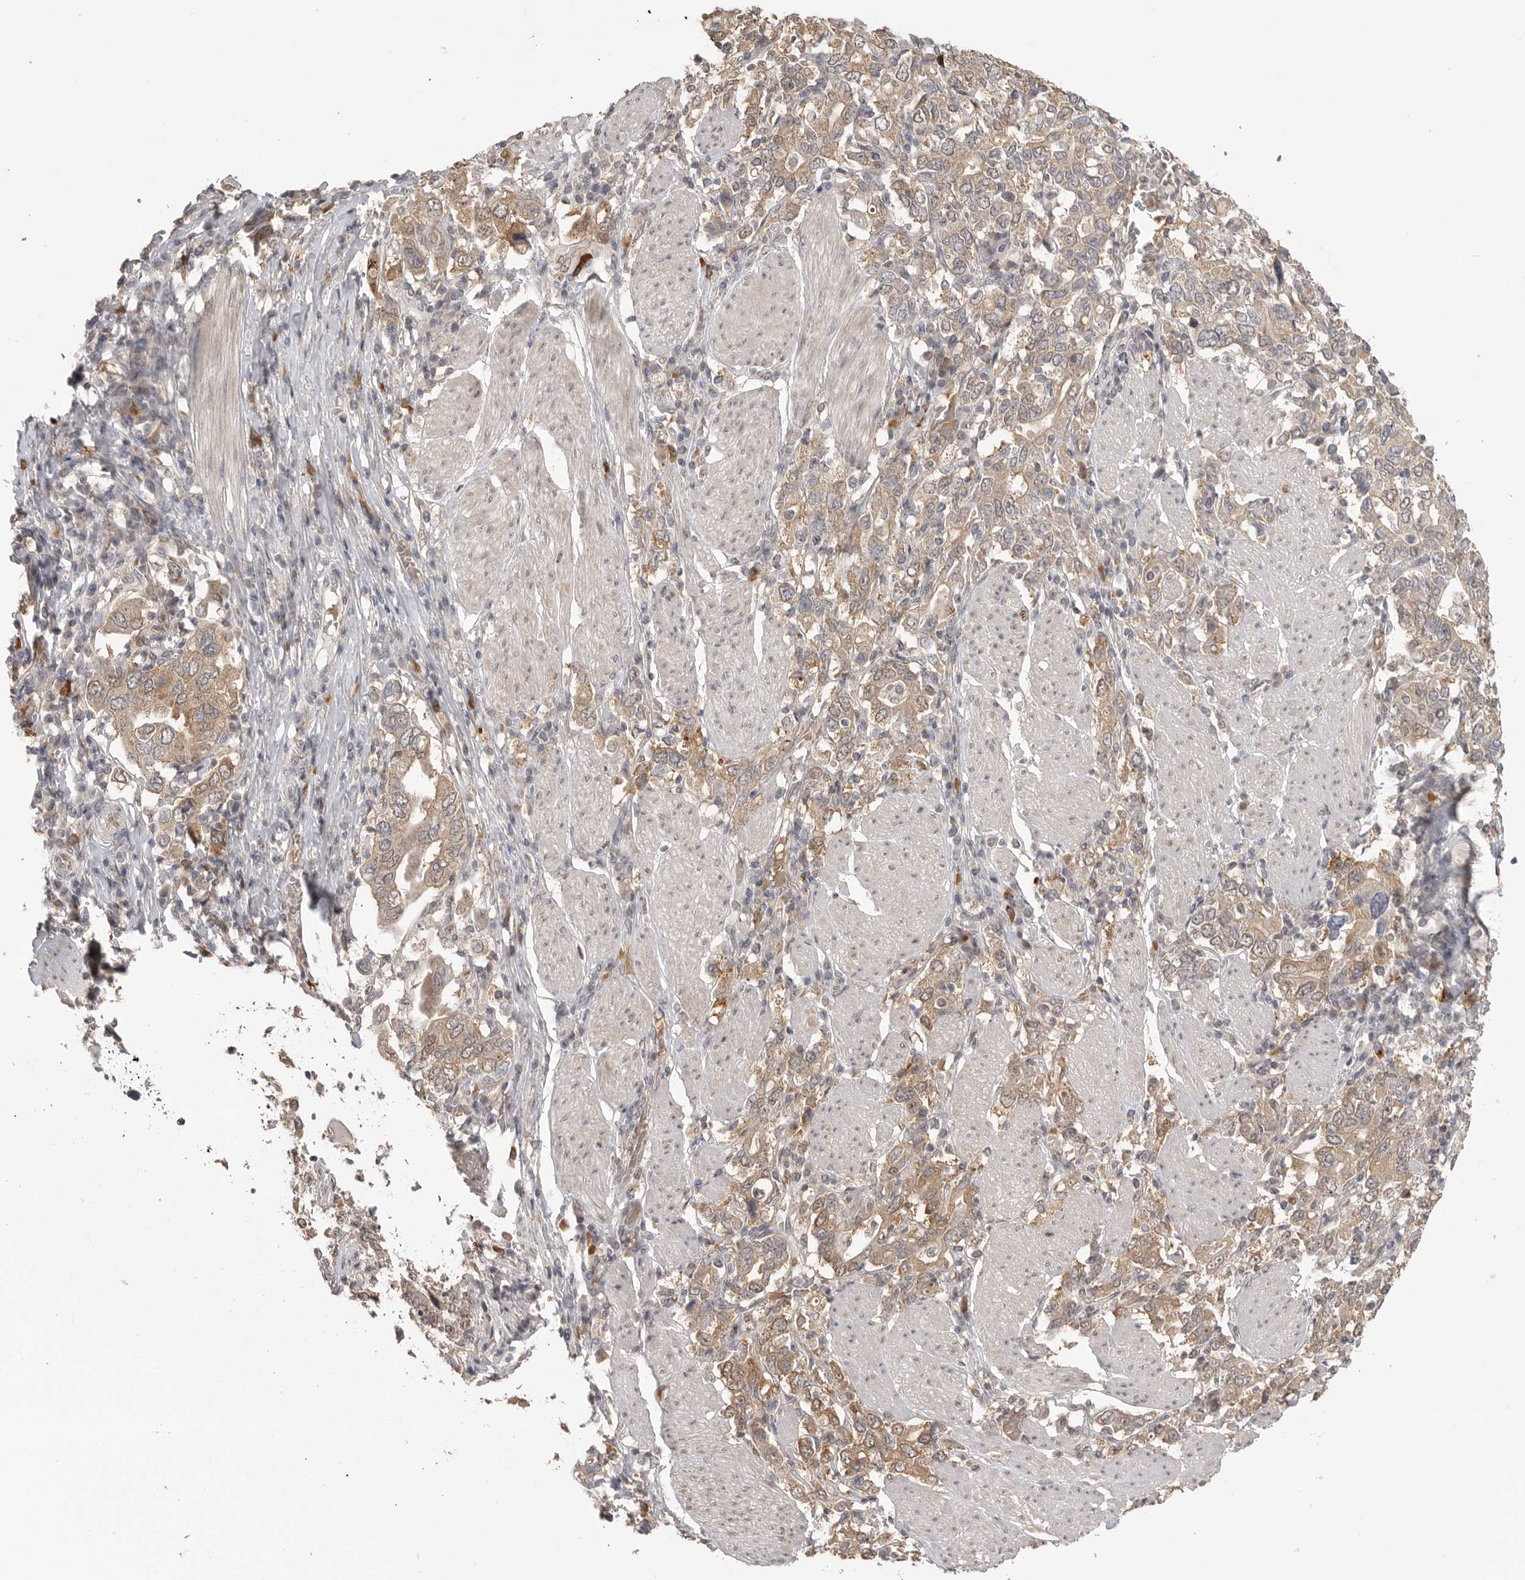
{"staining": {"intensity": "weak", "quantity": ">75%", "location": "cytoplasmic/membranous"}, "tissue": "stomach cancer", "cell_type": "Tumor cells", "image_type": "cancer", "snomed": [{"axis": "morphology", "description": "Adenocarcinoma, NOS"}, {"axis": "topography", "description": "Stomach, upper"}], "caption": "Stomach cancer stained with a brown dye displays weak cytoplasmic/membranous positive expression in approximately >75% of tumor cells.", "gene": "ASPSCR1", "patient": {"sex": "male", "age": 62}}